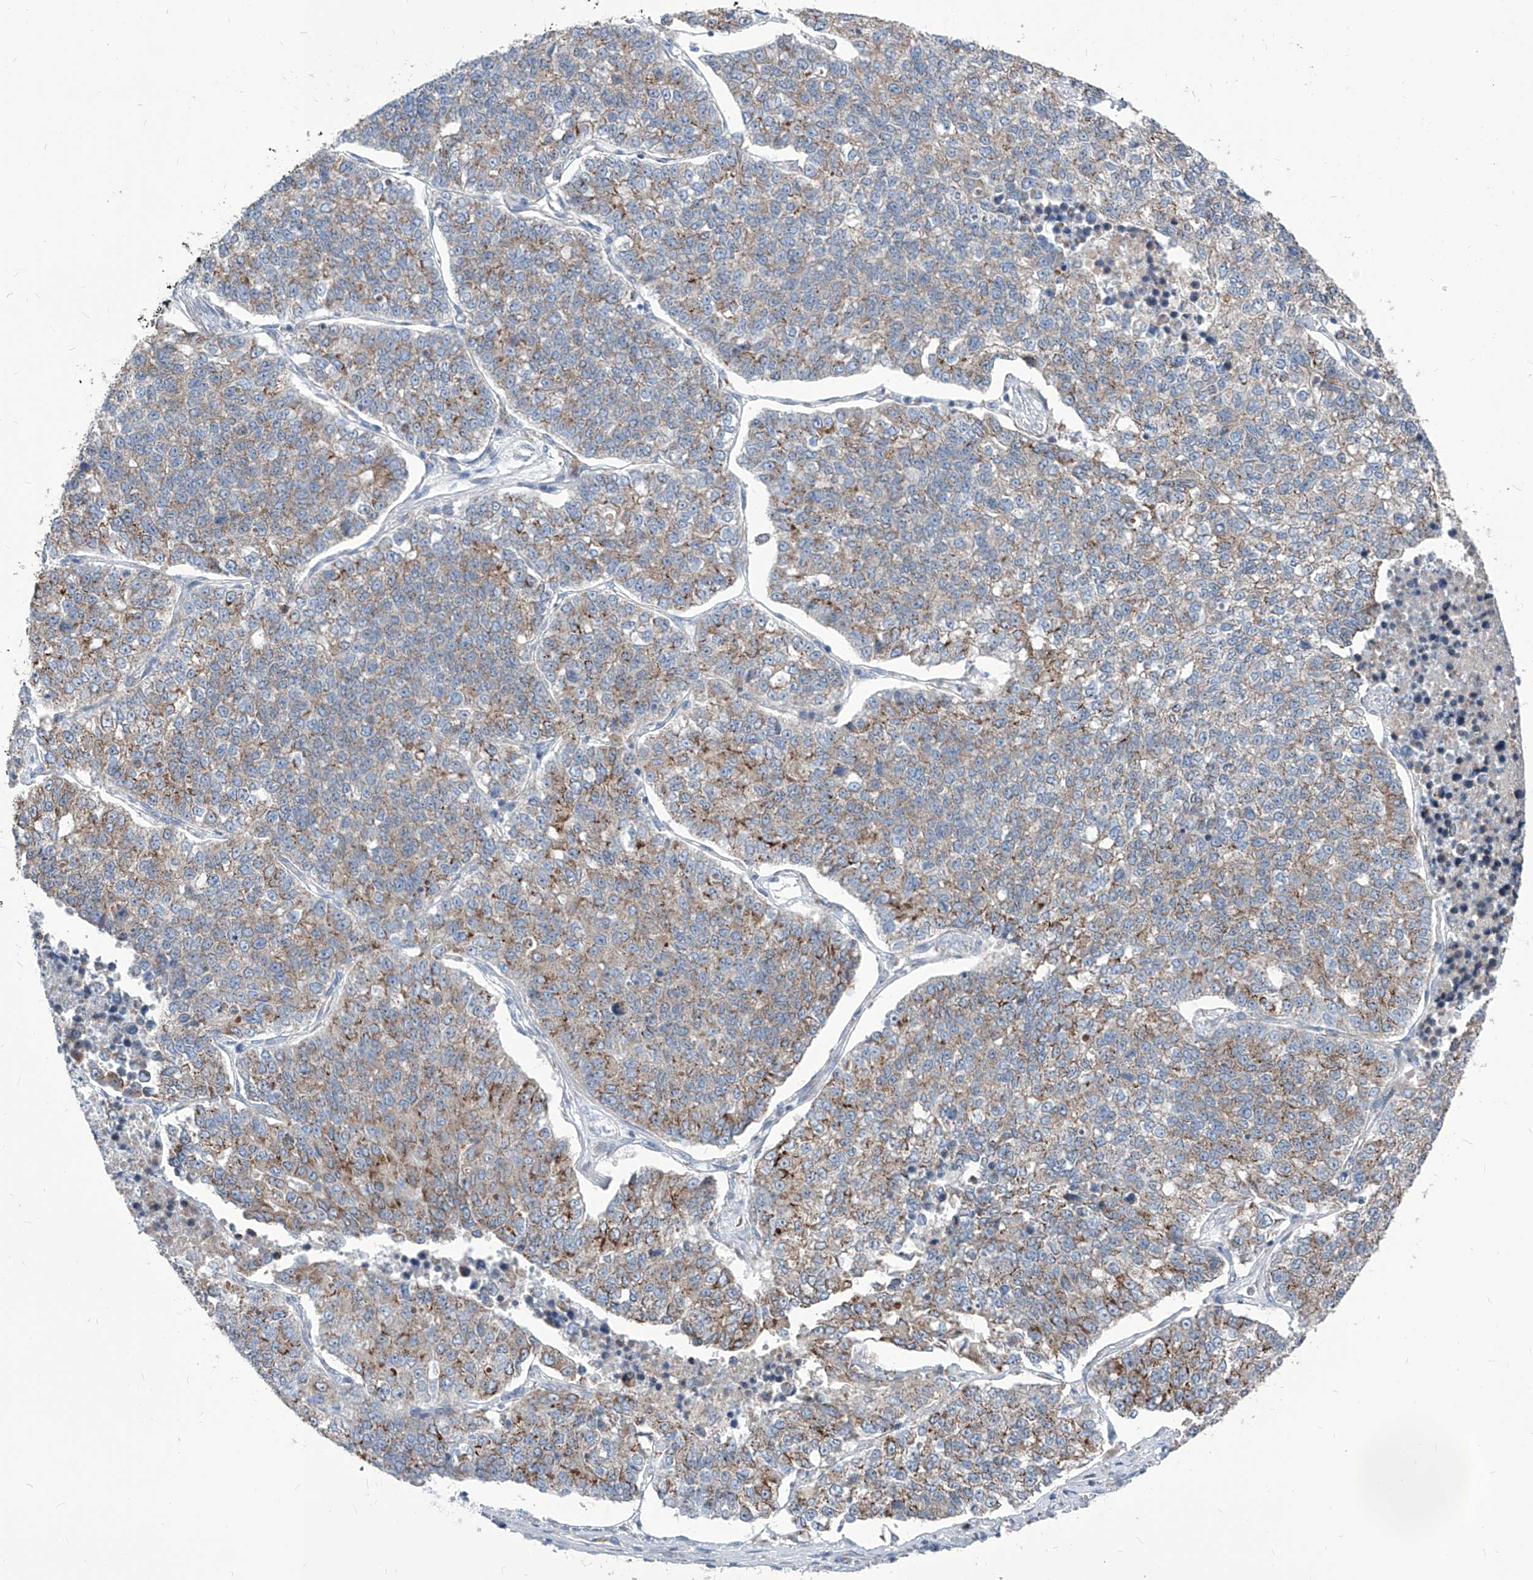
{"staining": {"intensity": "moderate", "quantity": "25%-75%", "location": "cytoplasmic/membranous"}, "tissue": "lung cancer", "cell_type": "Tumor cells", "image_type": "cancer", "snomed": [{"axis": "morphology", "description": "Adenocarcinoma, NOS"}, {"axis": "topography", "description": "Lung"}], "caption": "Tumor cells show moderate cytoplasmic/membranous staining in approximately 25%-75% of cells in lung cancer (adenocarcinoma). (Stains: DAB (3,3'-diaminobenzidine) in brown, nuclei in blue, Microscopy: brightfield microscopy at high magnification).", "gene": "AGPS", "patient": {"sex": "male", "age": 49}}